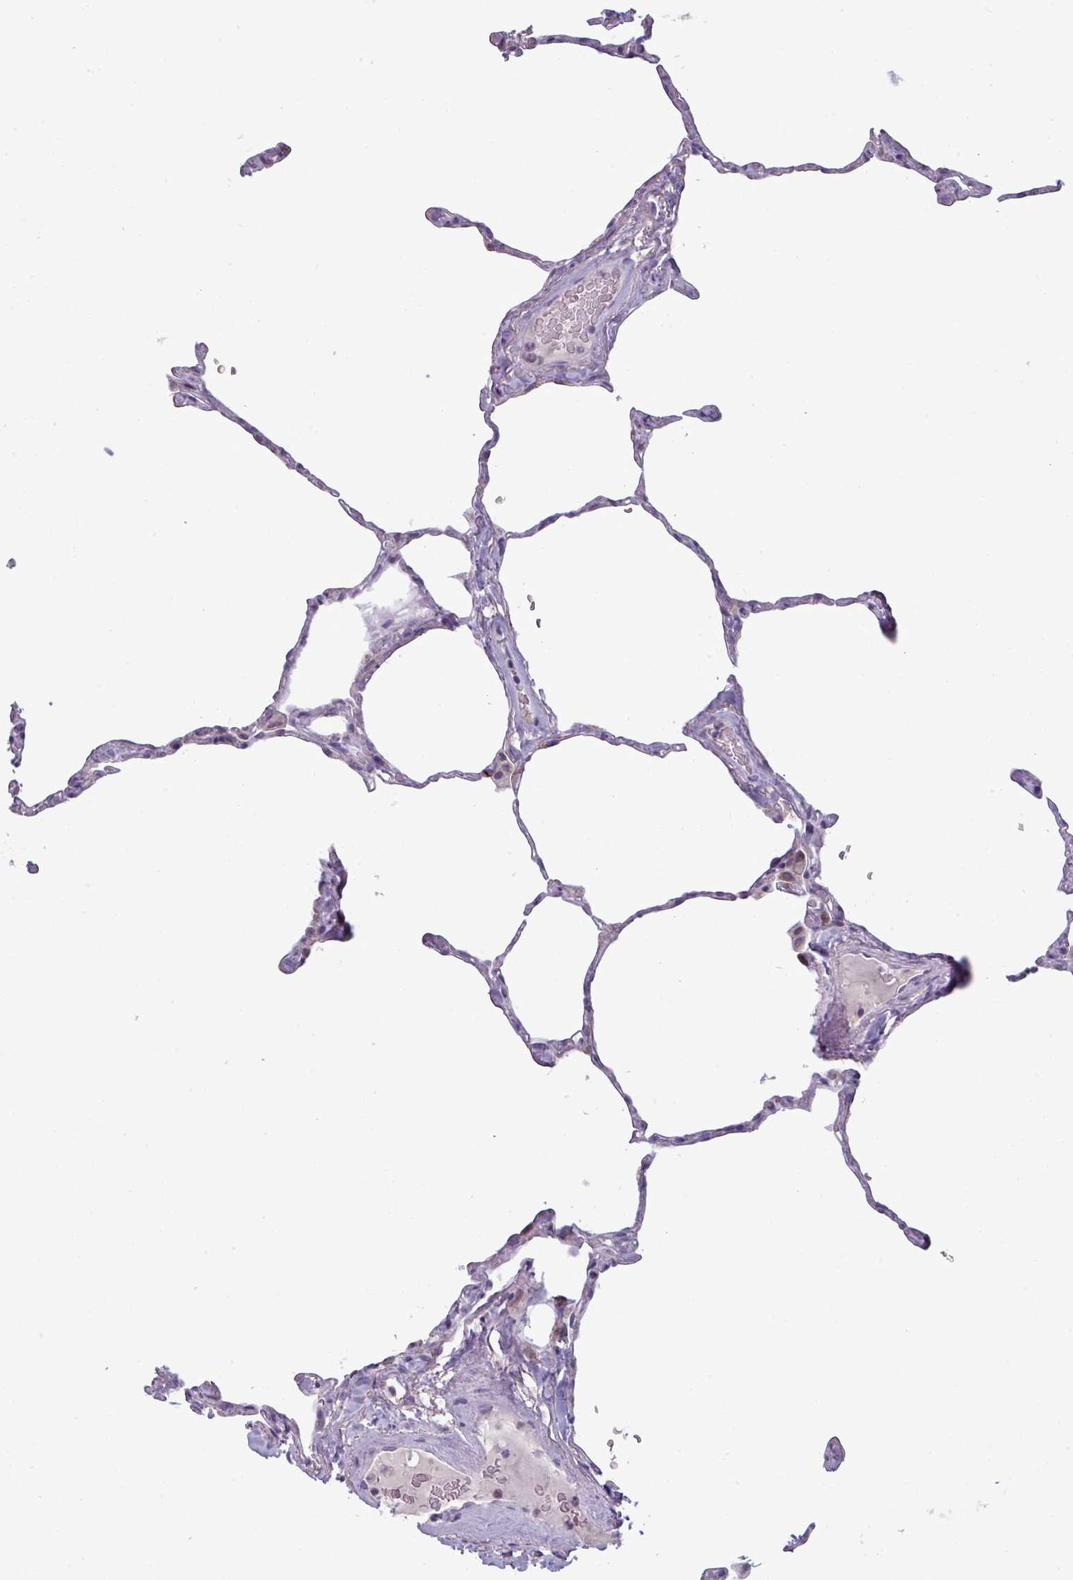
{"staining": {"intensity": "weak", "quantity": "25%-75%", "location": "cytoplasmic/membranous"}, "tissue": "lung", "cell_type": "Alveolar cells", "image_type": "normal", "snomed": [{"axis": "morphology", "description": "Normal tissue, NOS"}, {"axis": "topography", "description": "Lung"}], "caption": "A high-resolution photomicrograph shows IHC staining of unremarkable lung, which displays weak cytoplasmic/membranous positivity in approximately 25%-75% of alveolar cells. (Stains: DAB in brown, nuclei in blue, Microscopy: brightfield microscopy at high magnification).", "gene": "ZNF615", "patient": {"sex": "male", "age": 65}}